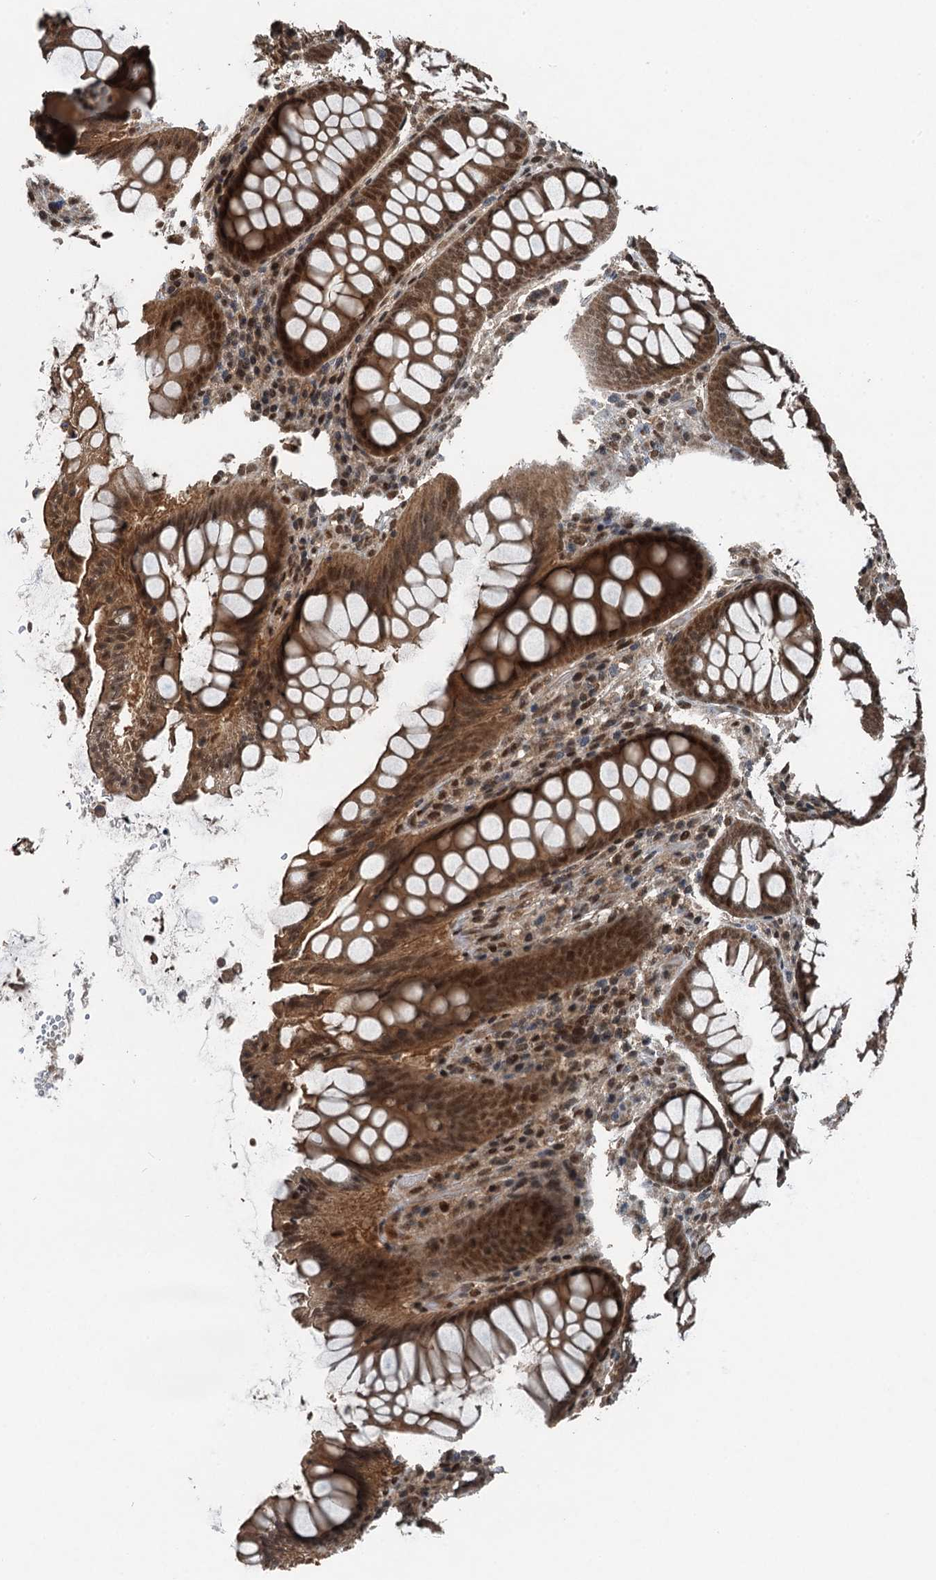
{"staining": {"intensity": "moderate", "quantity": ">75%", "location": "cytoplasmic/membranous,nuclear"}, "tissue": "colon", "cell_type": "Endothelial cells", "image_type": "normal", "snomed": [{"axis": "morphology", "description": "Normal tissue, NOS"}, {"axis": "topography", "description": "Colon"}], "caption": "Human colon stained with a brown dye reveals moderate cytoplasmic/membranous,nuclear positive staining in about >75% of endothelial cells.", "gene": "UBXN6", "patient": {"sex": "female", "age": 79}}